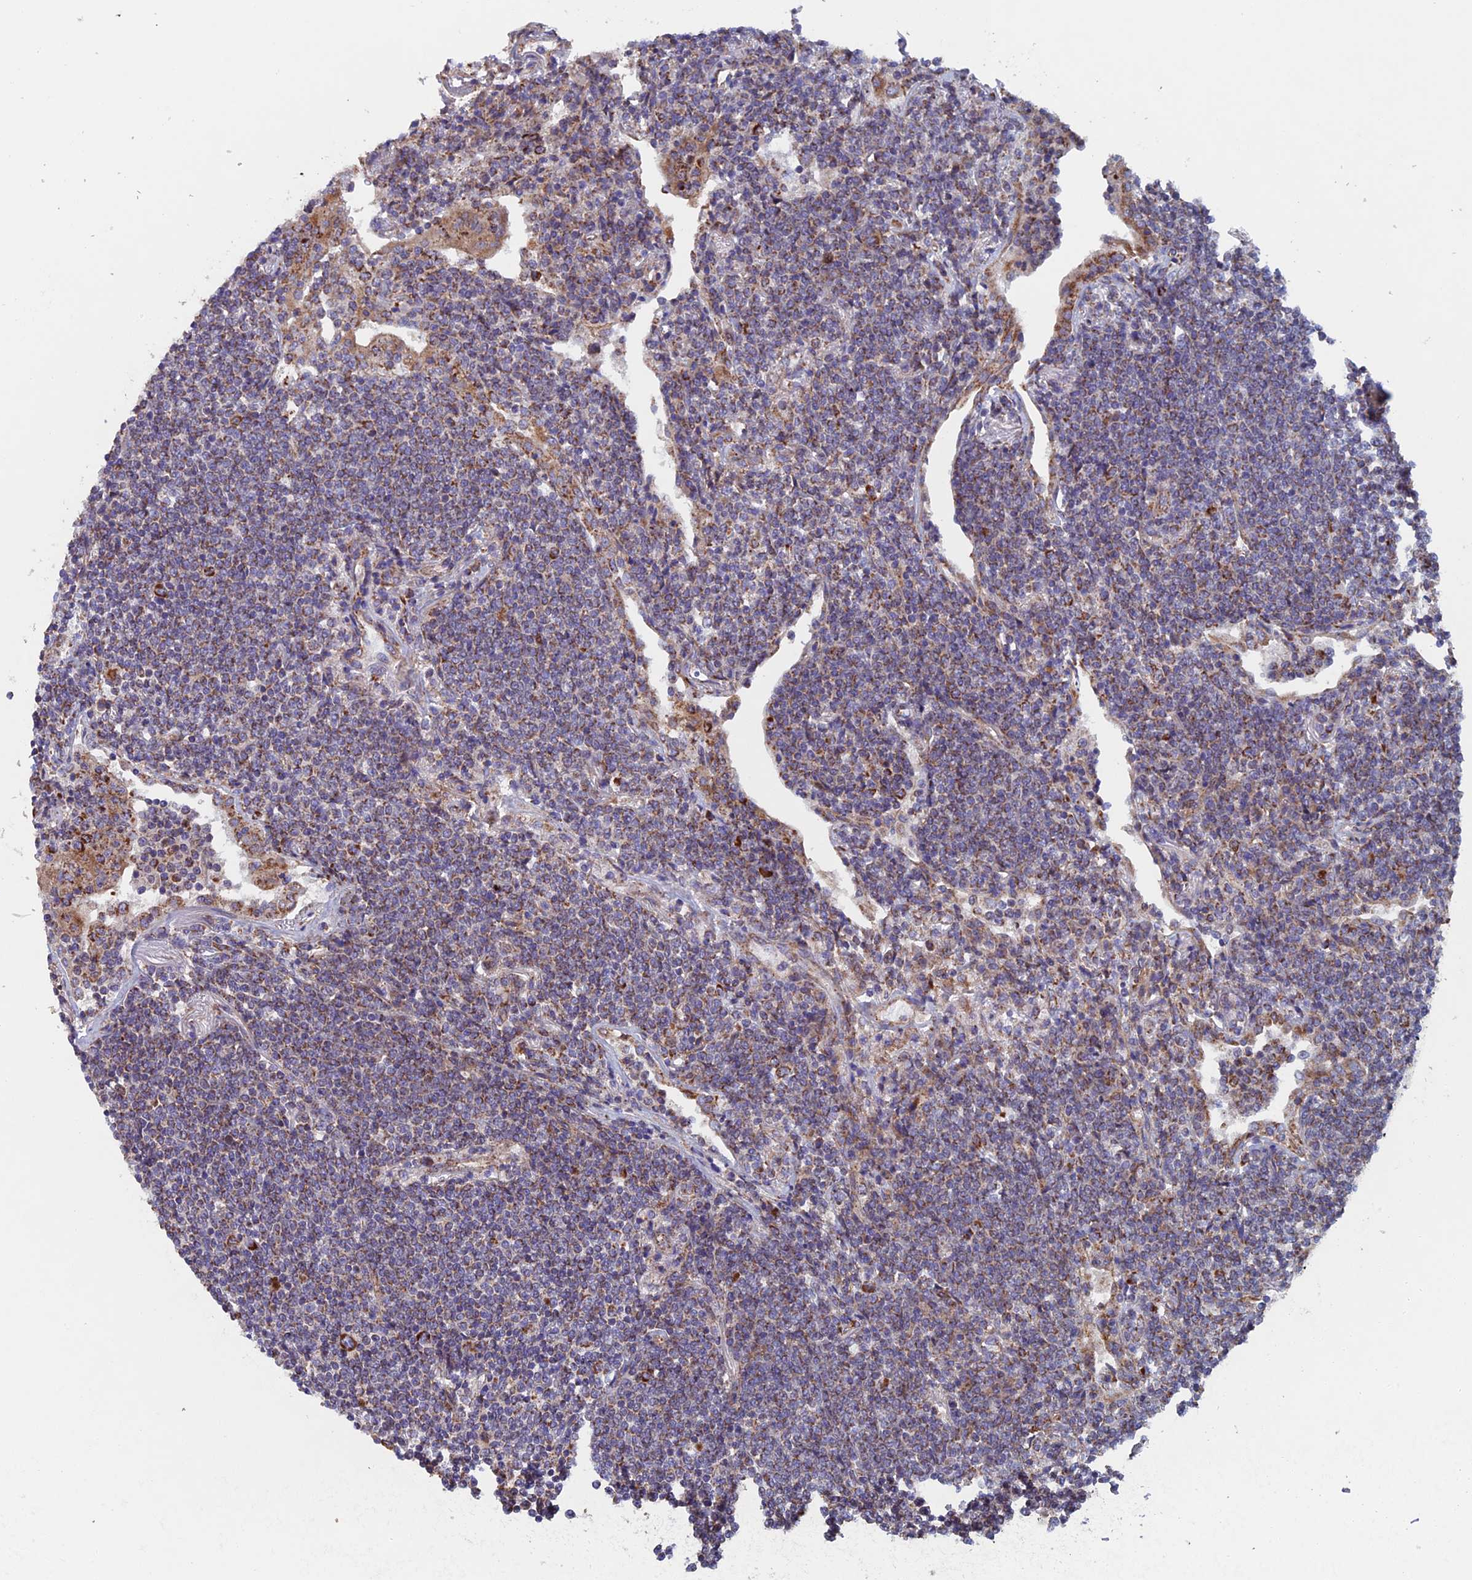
{"staining": {"intensity": "moderate", "quantity": "25%-75%", "location": "cytoplasmic/membranous"}, "tissue": "lymphoma", "cell_type": "Tumor cells", "image_type": "cancer", "snomed": [{"axis": "morphology", "description": "Malignant lymphoma, non-Hodgkin's type, Low grade"}, {"axis": "topography", "description": "Lung"}], "caption": "High-power microscopy captured an IHC photomicrograph of malignant lymphoma, non-Hodgkin's type (low-grade), revealing moderate cytoplasmic/membranous staining in approximately 25%-75% of tumor cells.", "gene": "MRPL1", "patient": {"sex": "female", "age": 71}}